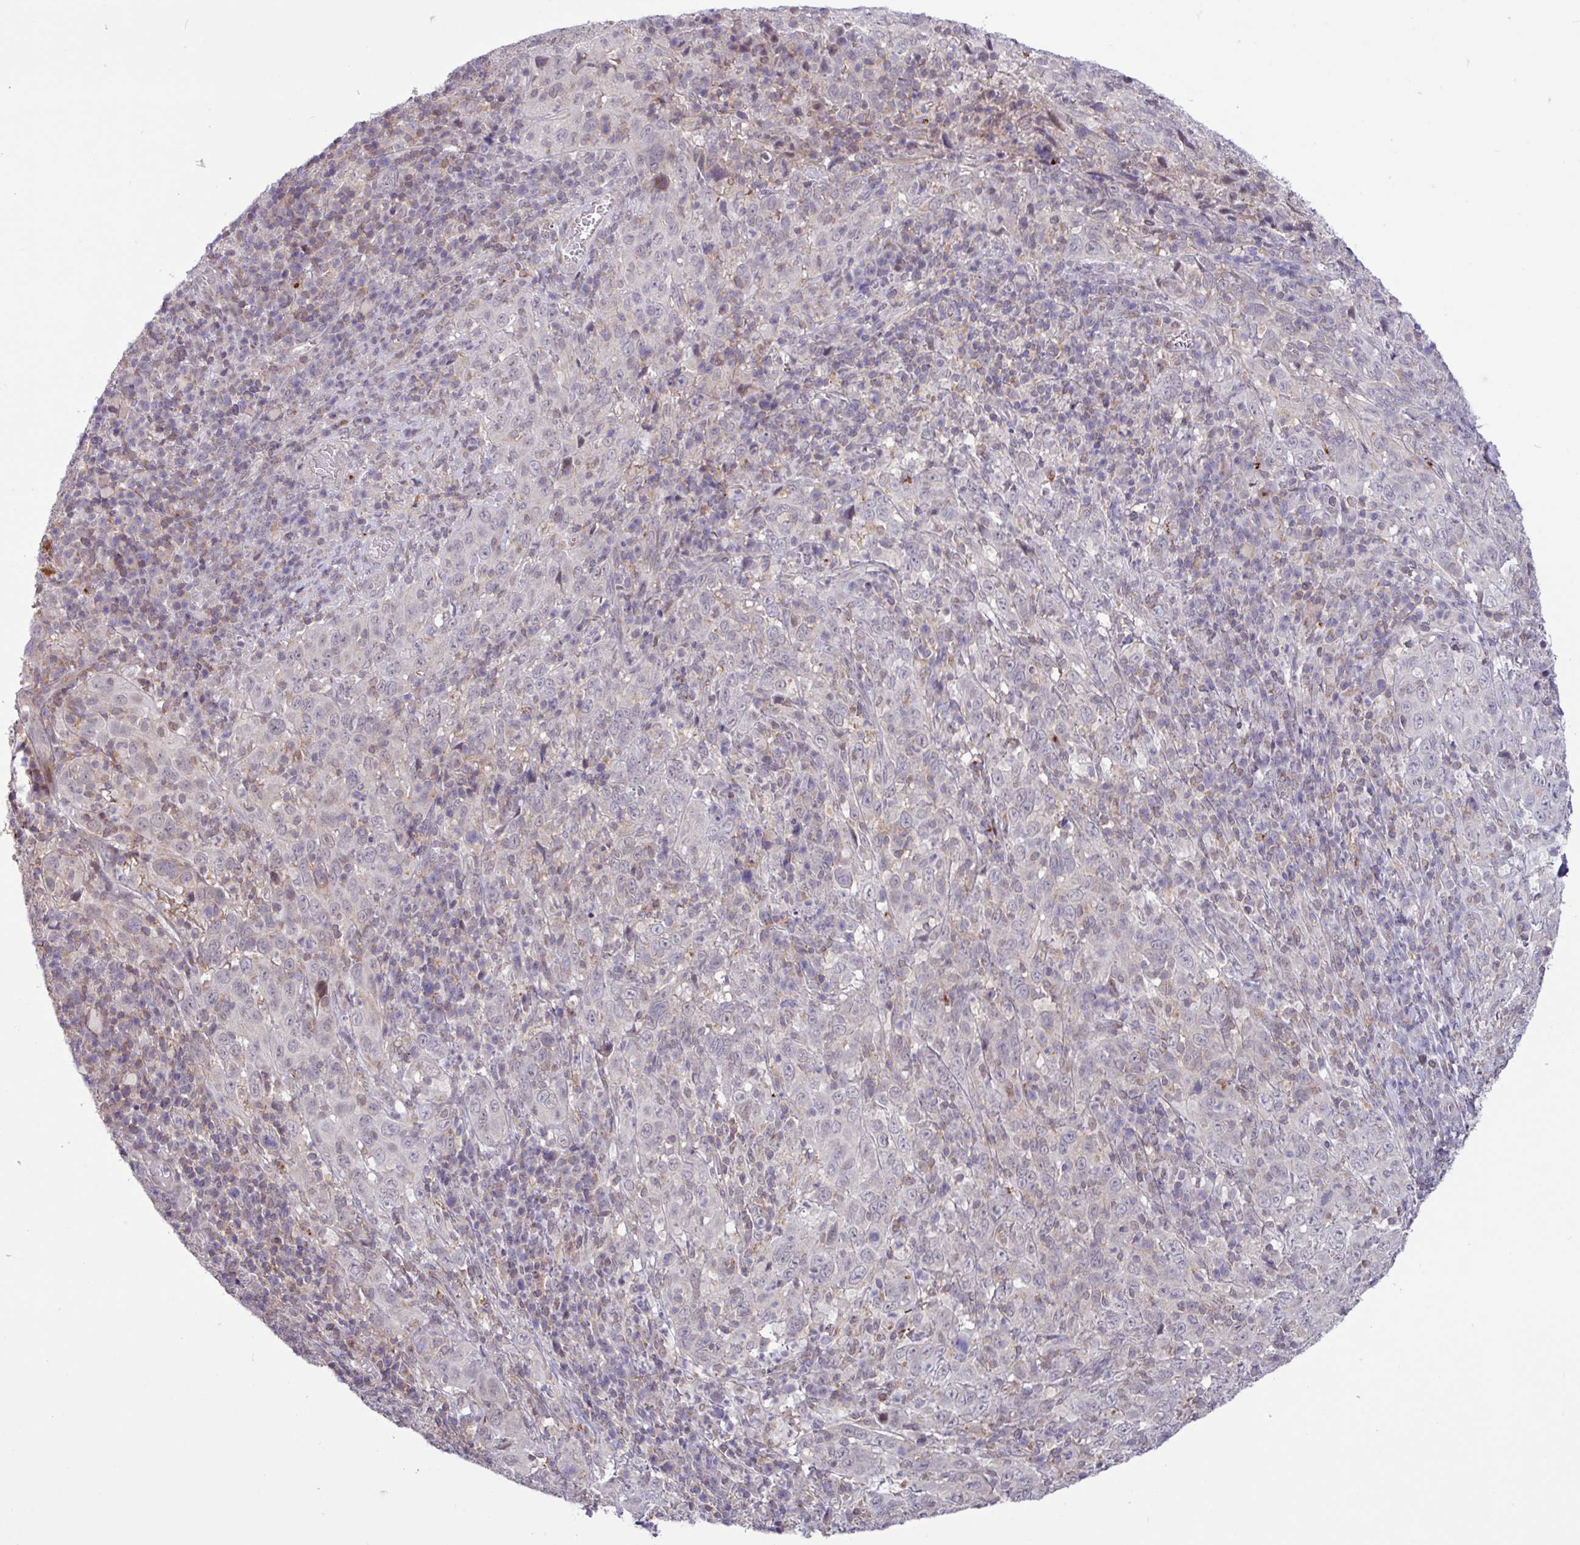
{"staining": {"intensity": "negative", "quantity": "none", "location": "none"}, "tissue": "cervical cancer", "cell_type": "Tumor cells", "image_type": "cancer", "snomed": [{"axis": "morphology", "description": "Squamous cell carcinoma, NOS"}, {"axis": "topography", "description": "Cervix"}], "caption": "Immunohistochemistry micrograph of human cervical squamous cell carcinoma stained for a protein (brown), which shows no positivity in tumor cells.", "gene": "RTL3", "patient": {"sex": "female", "age": 46}}